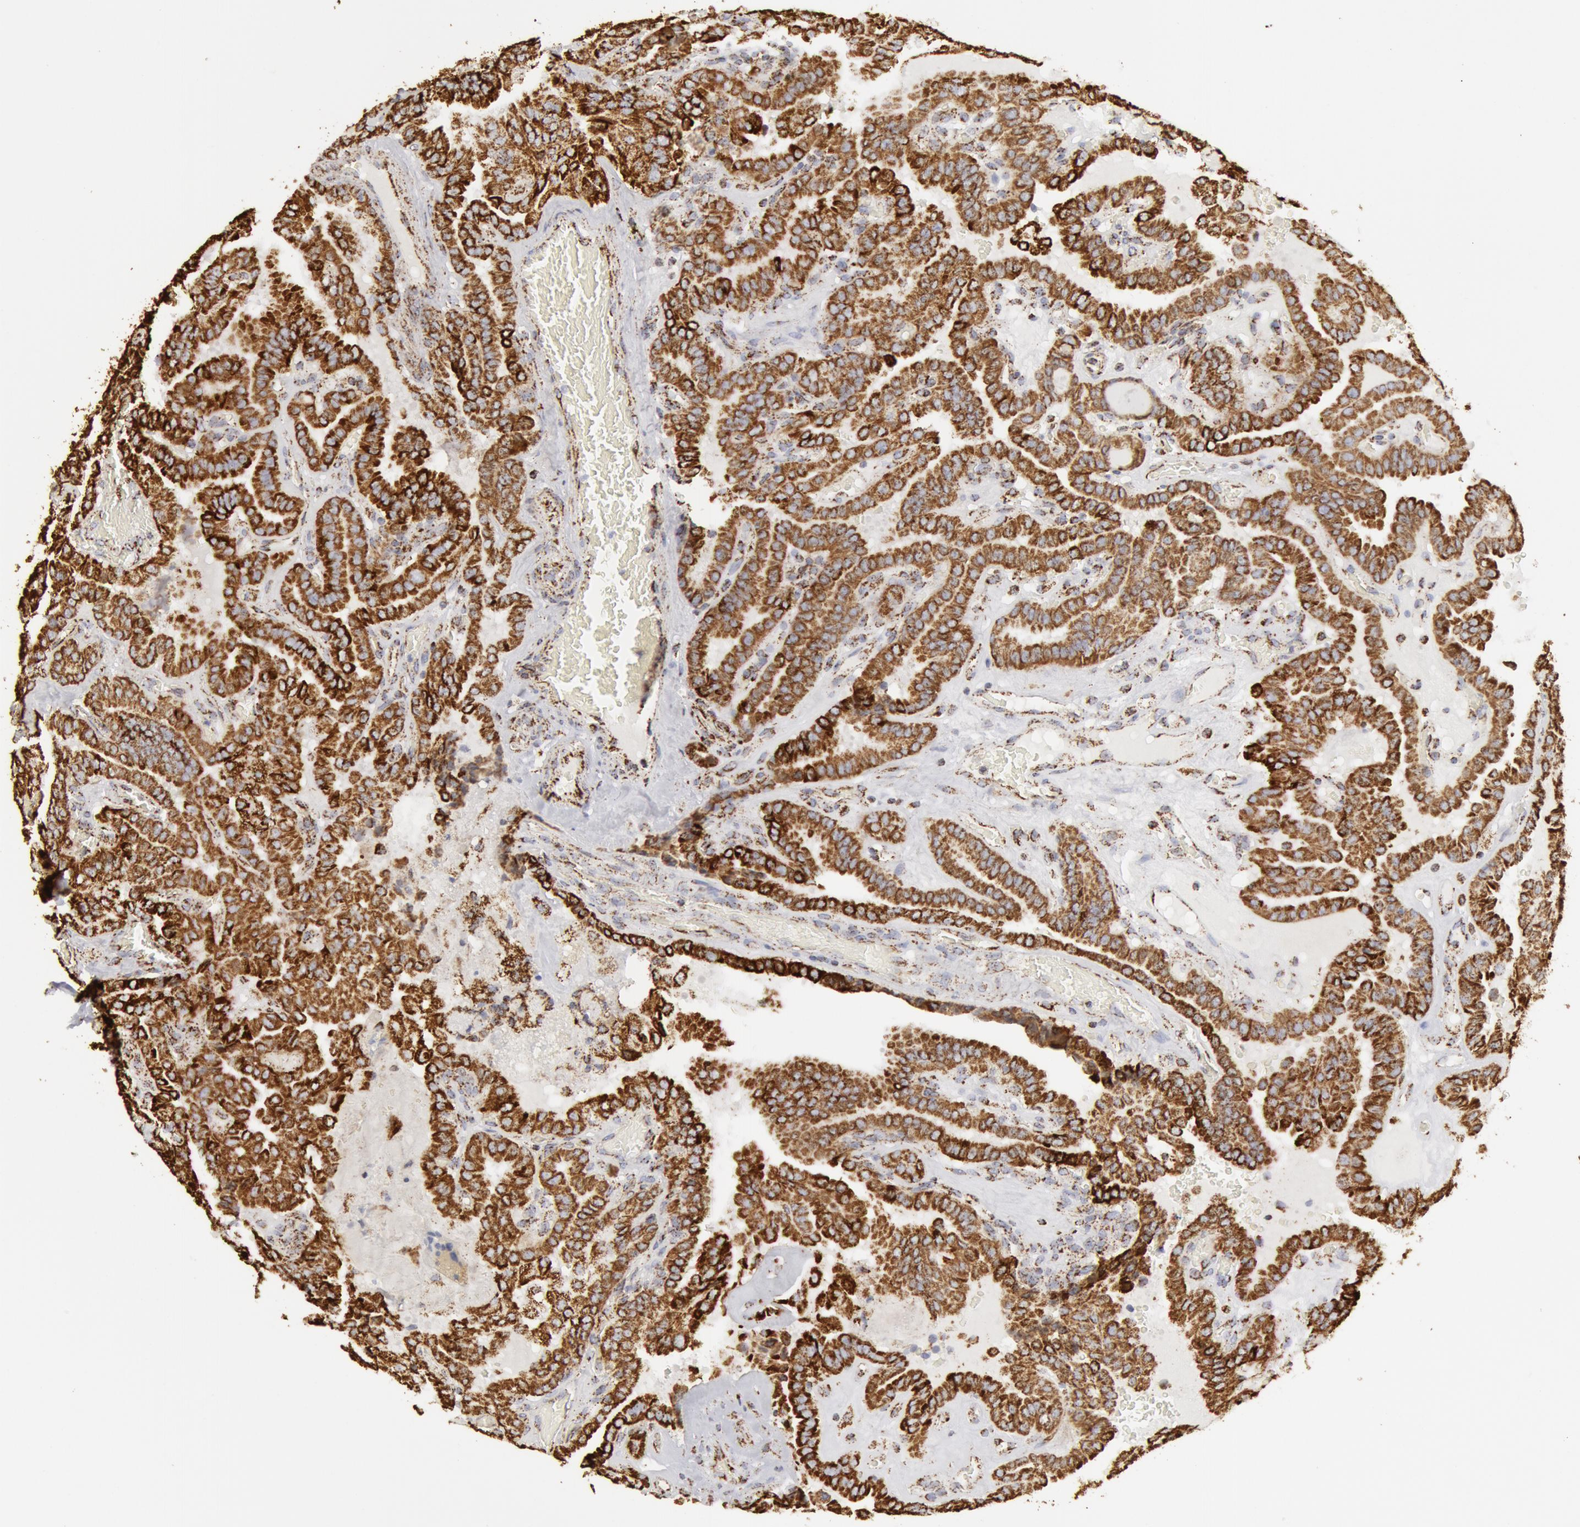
{"staining": {"intensity": "strong", "quantity": ">75%", "location": "cytoplasmic/membranous"}, "tissue": "thyroid cancer", "cell_type": "Tumor cells", "image_type": "cancer", "snomed": [{"axis": "morphology", "description": "Papillary adenocarcinoma, NOS"}, {"axis": "topography", "description": "Thyroid gland"}], "caption": "A histopathology image of thyroid cancer (papillary adenocarcinoma) stained for a protein displays strong cytoplasmic/membranous brown staining in tumor cells. (DAB (3,3'-diaminobenzidine) = brown stain, brightfield microscopy at high magnification).", "gene": "ATP5F1B", "patient": {"sex": "male", "age": 87}}